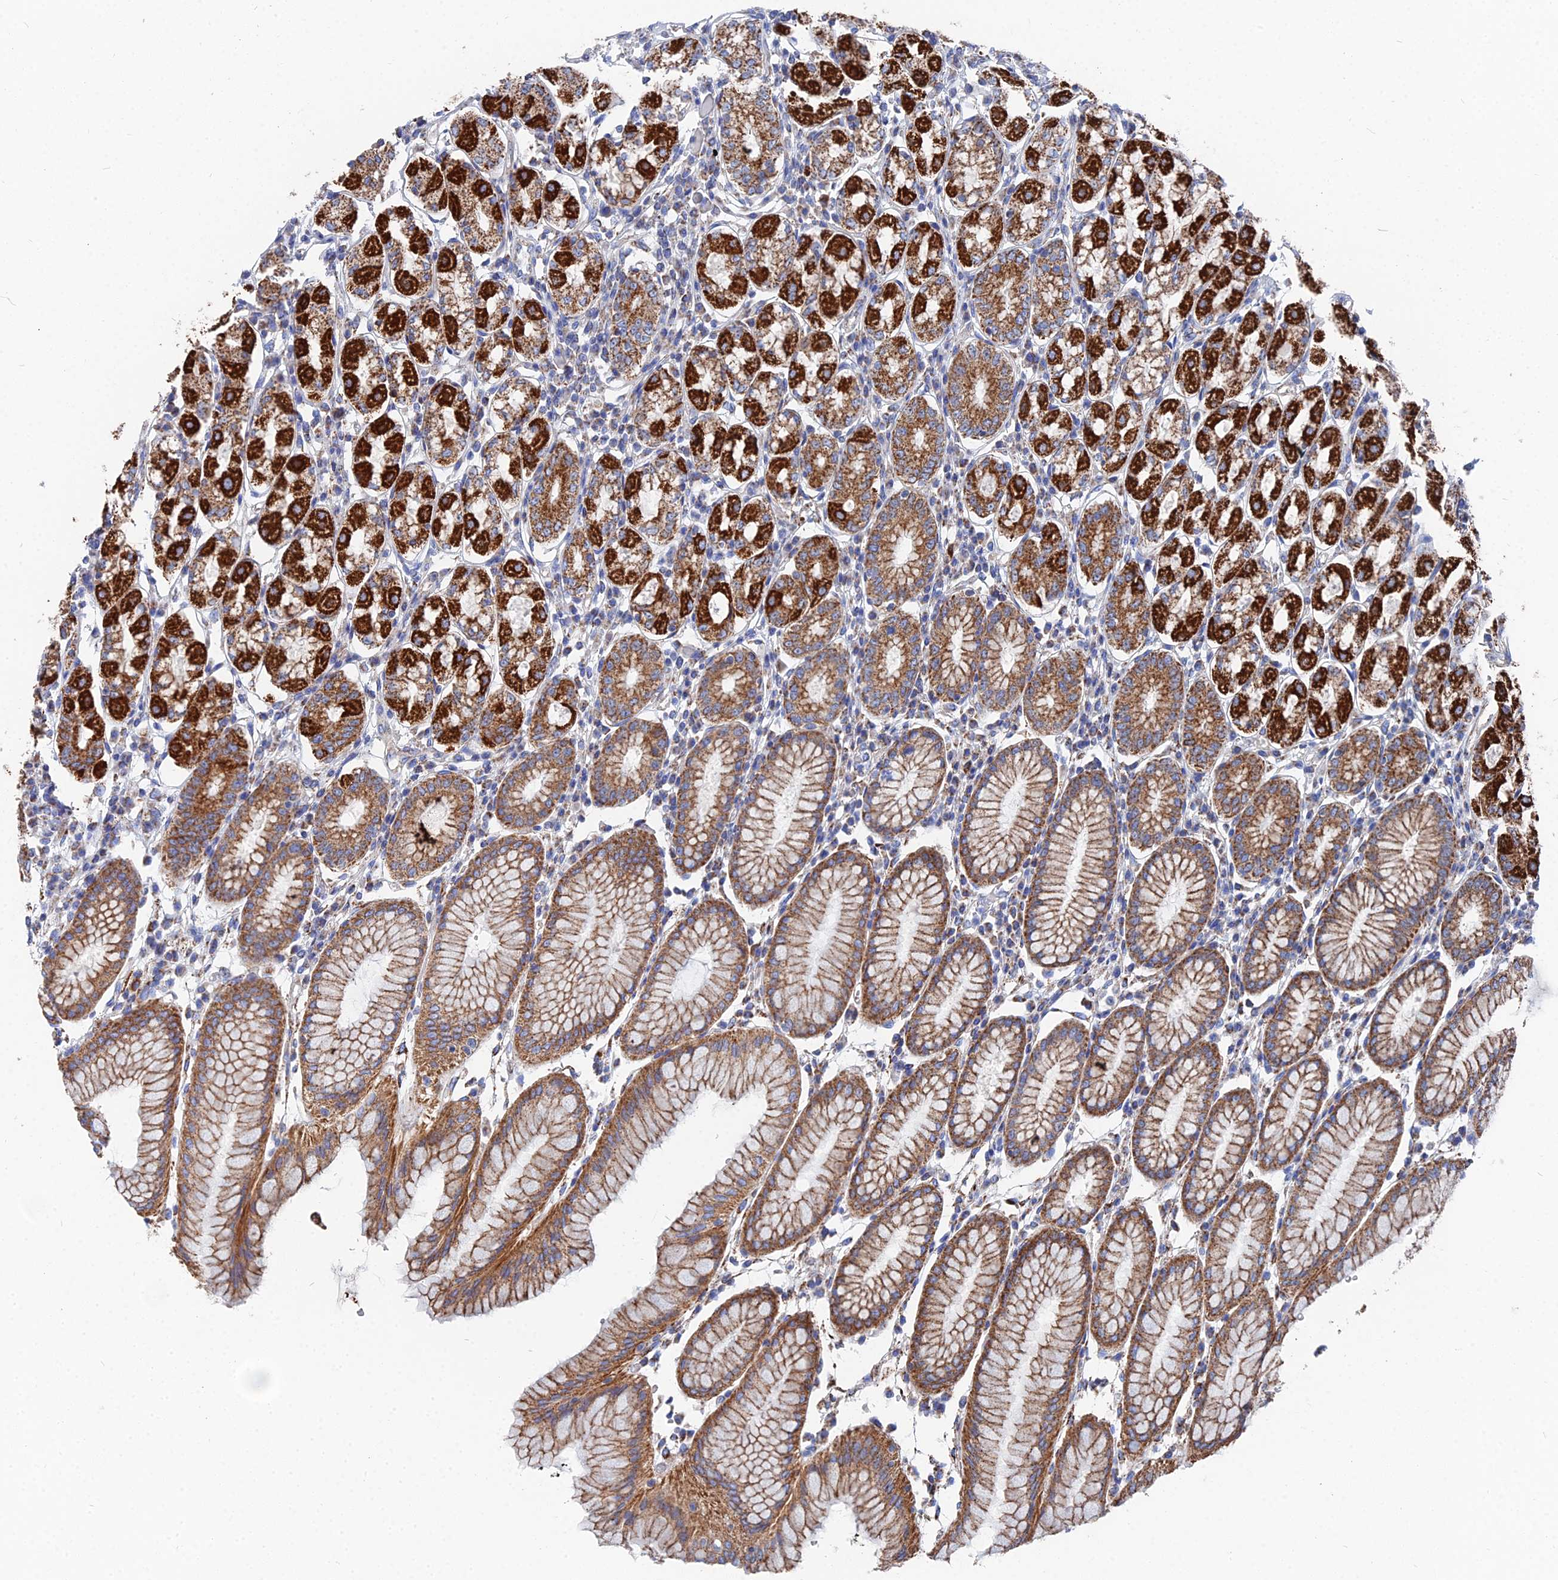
{"staining": {"intensity": "strong", "quantity": ">75%", "location": "cytoplasmic/membranous"}, "tissue": "stomach", "cell_type": "Glandular cells", "image_type": "normal", "snomed": [{"axis": "morphology", "description": "Normal tissue, NOS"}, {"axis": "topography", "description": "Stomach"}, {"axis": "topography", "description": "Stomach, lower"}], "caption": "Immunohistochemistry (IHC) (DAB (3,3'-diaminobenzidine)) staining of normal stomach reveals strong cytoplasmic/membranous protein expression in approximately >75% of glandular cells.", "gene": "IFT80", "patient": {"sex": "female", "age": 56}}